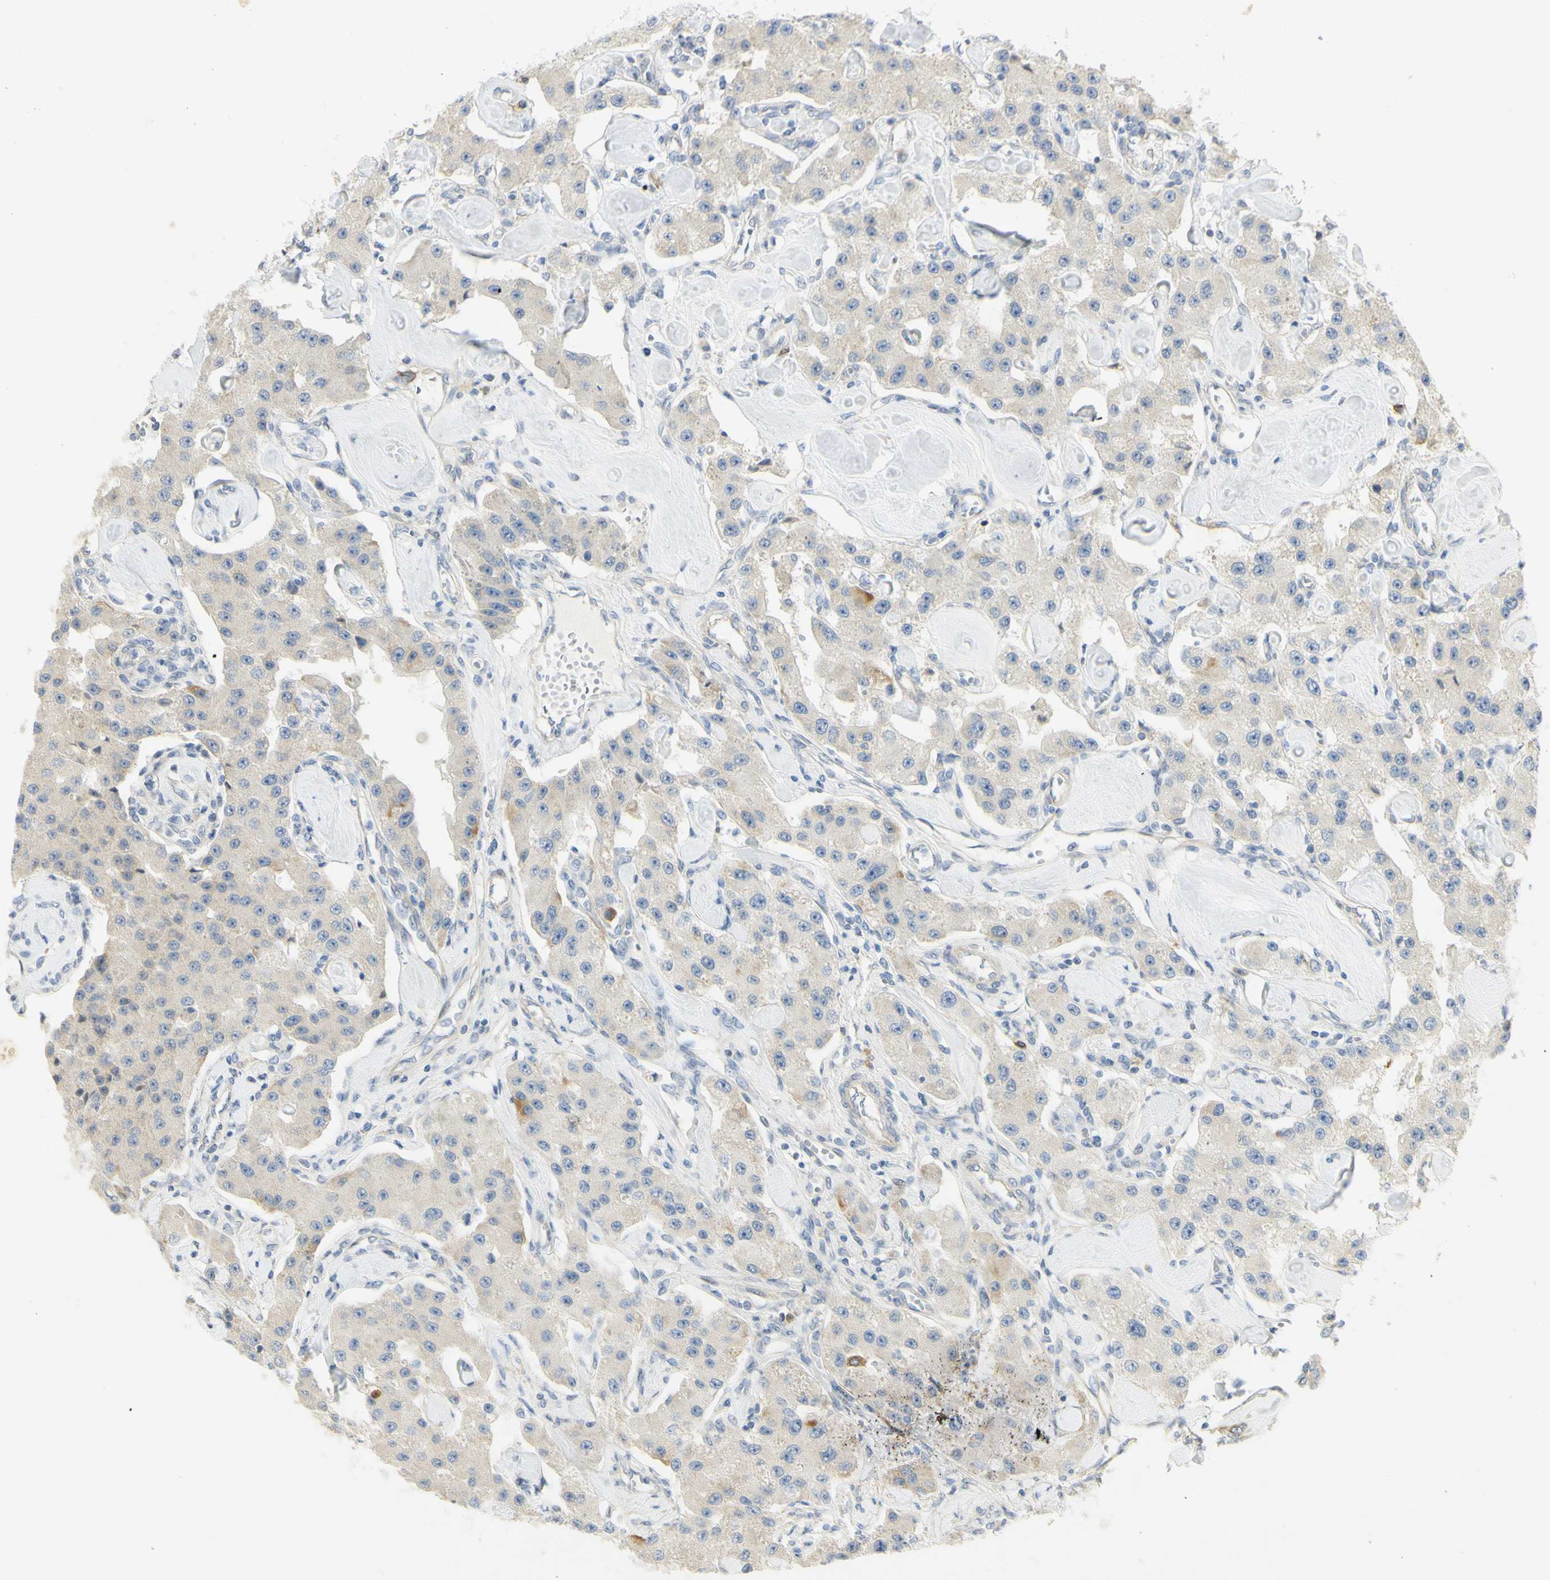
{"staining": {"intensity": "weak", "quantity": "<25%", "location": "cytoplasmic/membranous"}, "tissue": "carcinoid", "cell_type": "Tumor cells", "image_type": "cancer", "snomed": [{"axis": "morphology", "description": "Carcinoid, malignant, NOS"}, {"axis": "topography", "description": "Pancreas"}], "caption": "An IHC micrograph of carcinoid is shown. There is no staining in tumor cells of carcinoid.", "gene": "KIF11", "patient": {"sex": "male", "age": 41}}